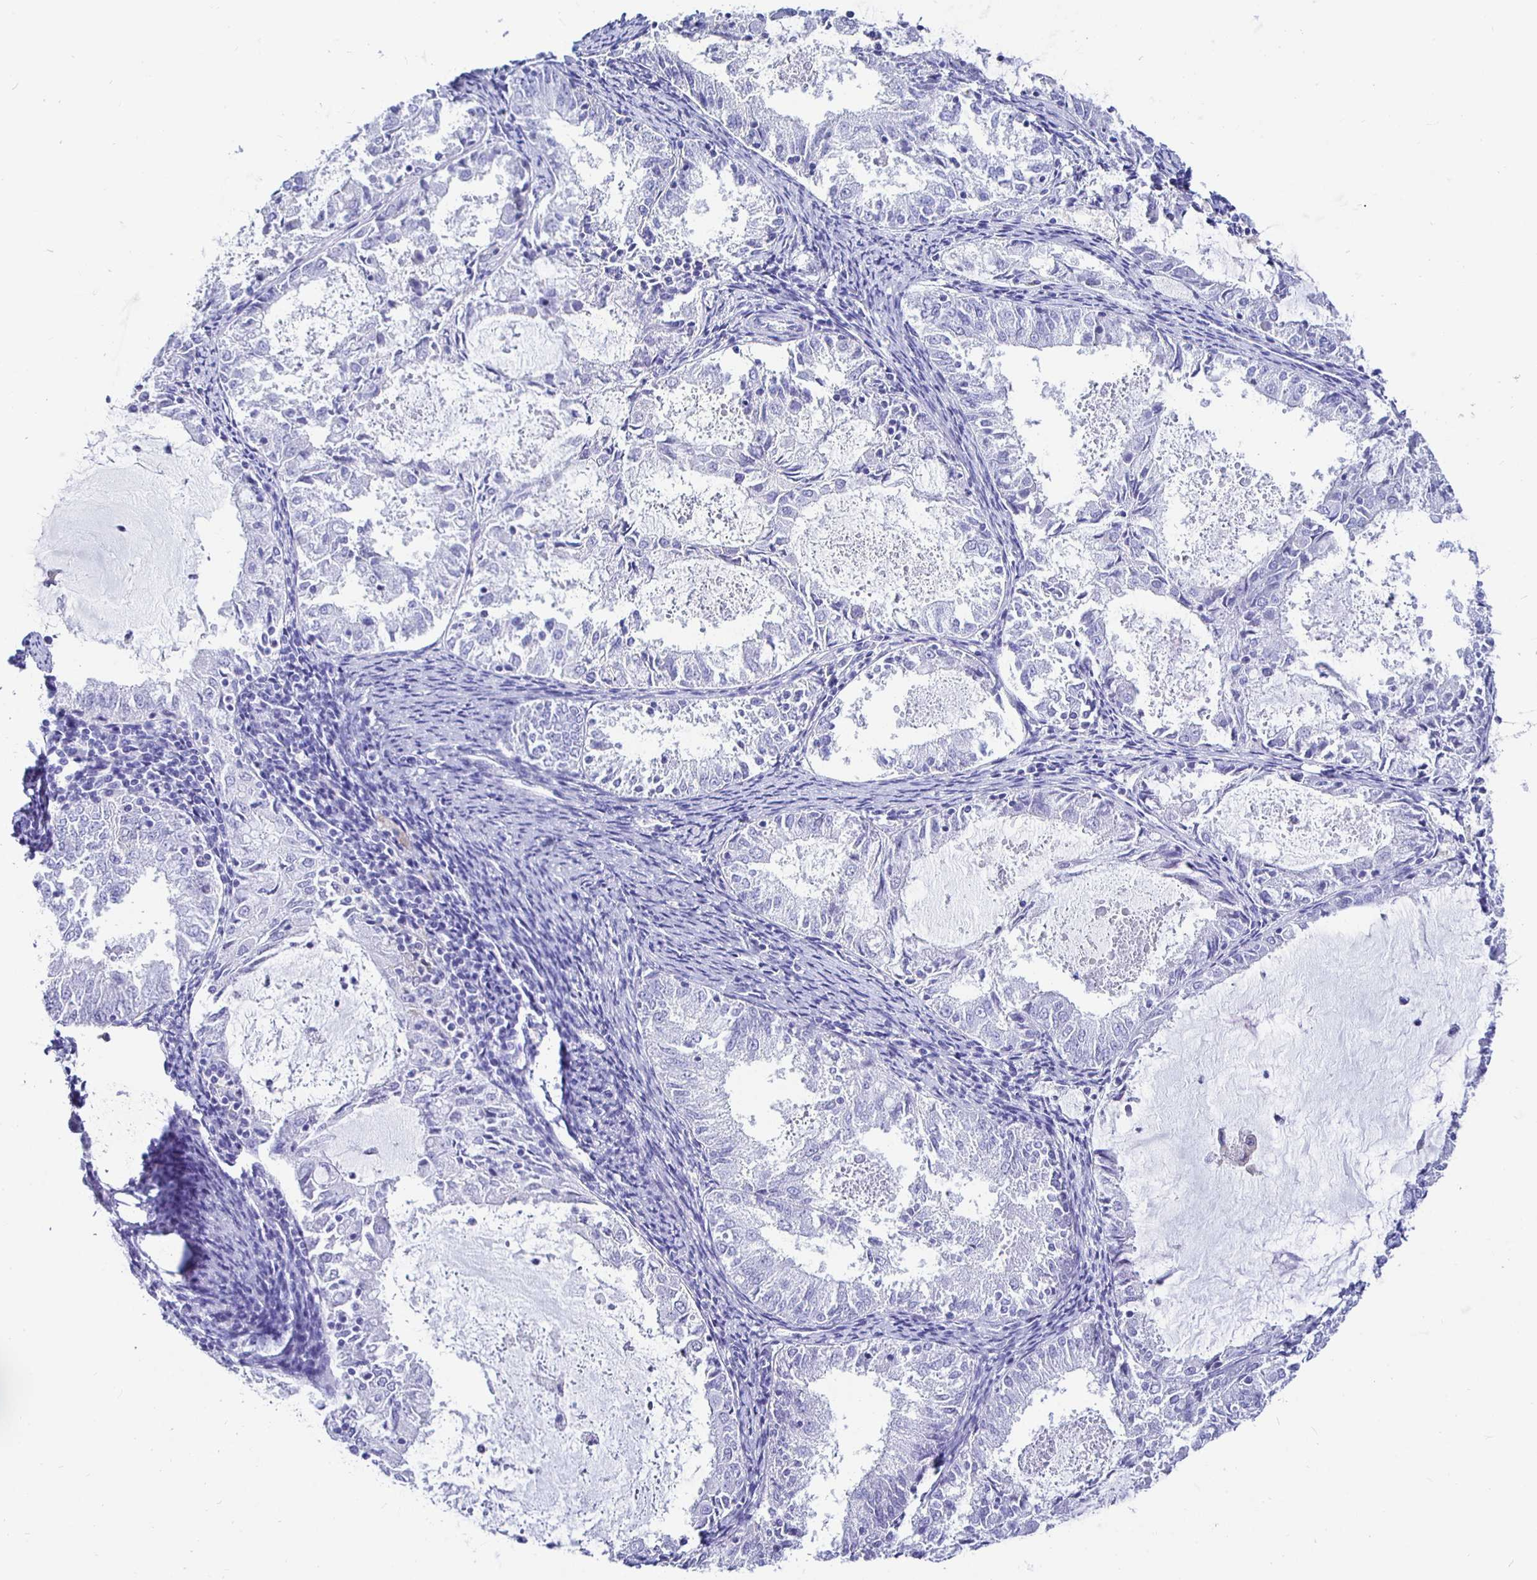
{"staining": {"intensity": "negative", "quantity": "none", "location": "none"}, "tissue": "endometrial cancer", "cell_type": "Tumor cells", "image_type": "cancer", "snomed": [{"axis": "morphology", "description": "Adenocarcinoma, NOS"}, {"axis": "topography", "description": "Endometrium"}], "caption": "This is an immunohistochemistry (IHC) histopathology image of human adenocarcinoma (endometrial). There is no staining in tumor cells.", "gene": "UMOD", "patient": {"sex": "female", "age": 57}}